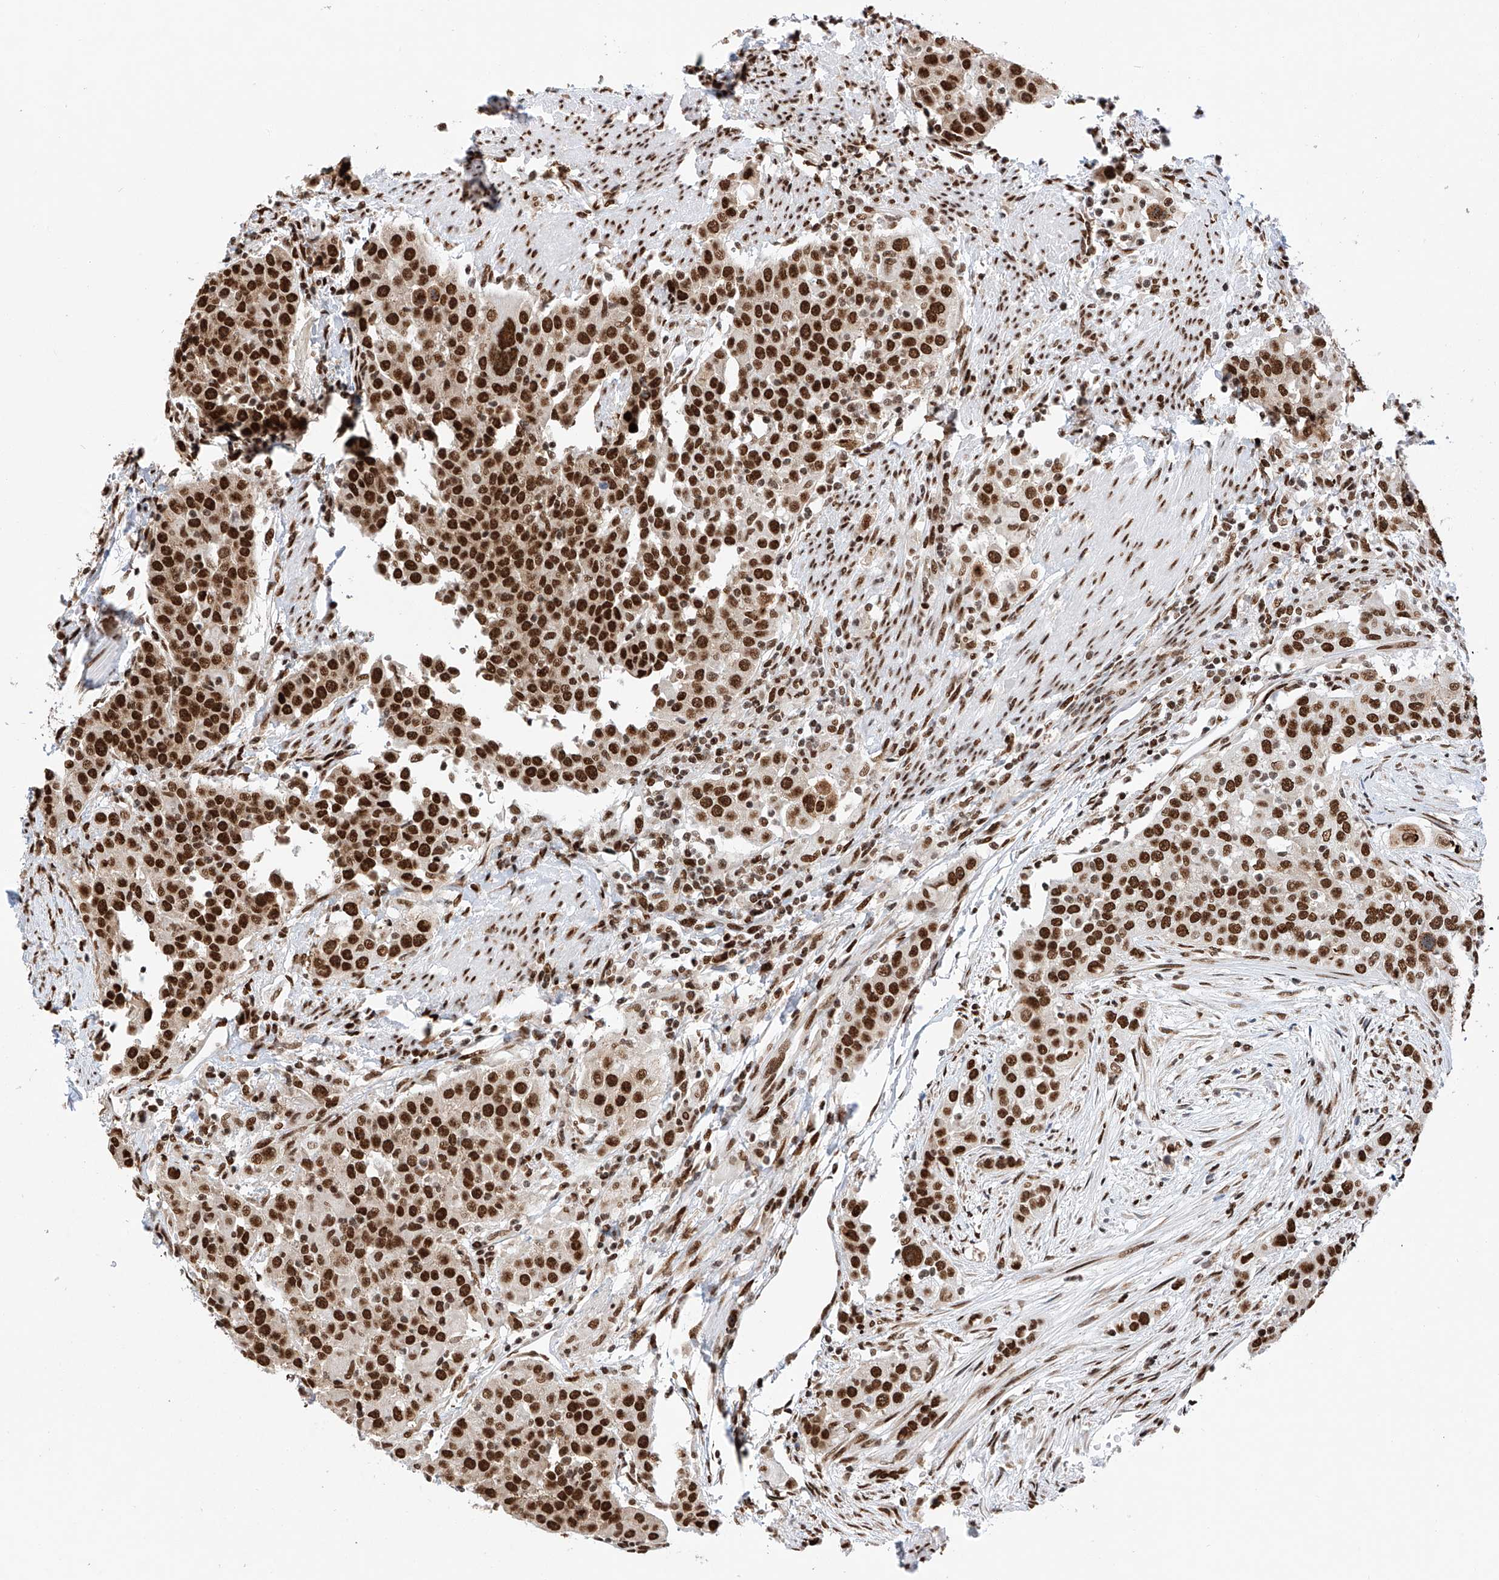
{"staining": {"intensity": "strong", "quantity": ">75%", "location": "nuclear"}, "tissue": "urothelial cancer", "cell_type": "Tumor cells", "image_type": "cancer", "snomed": [{"axis": "morphology", "description": "Urothelial carcinoma, High grade"}, {"axis": "topography", "description": "Urinary bladder"}], "caption": "The image reveals staining of urothelial carcinoma (high-grade), revealing strong nuclear protein expression (brown color) within tumor cells.", "gene": "SRSF6", "patient": {"sex": "female", "age": 80}}